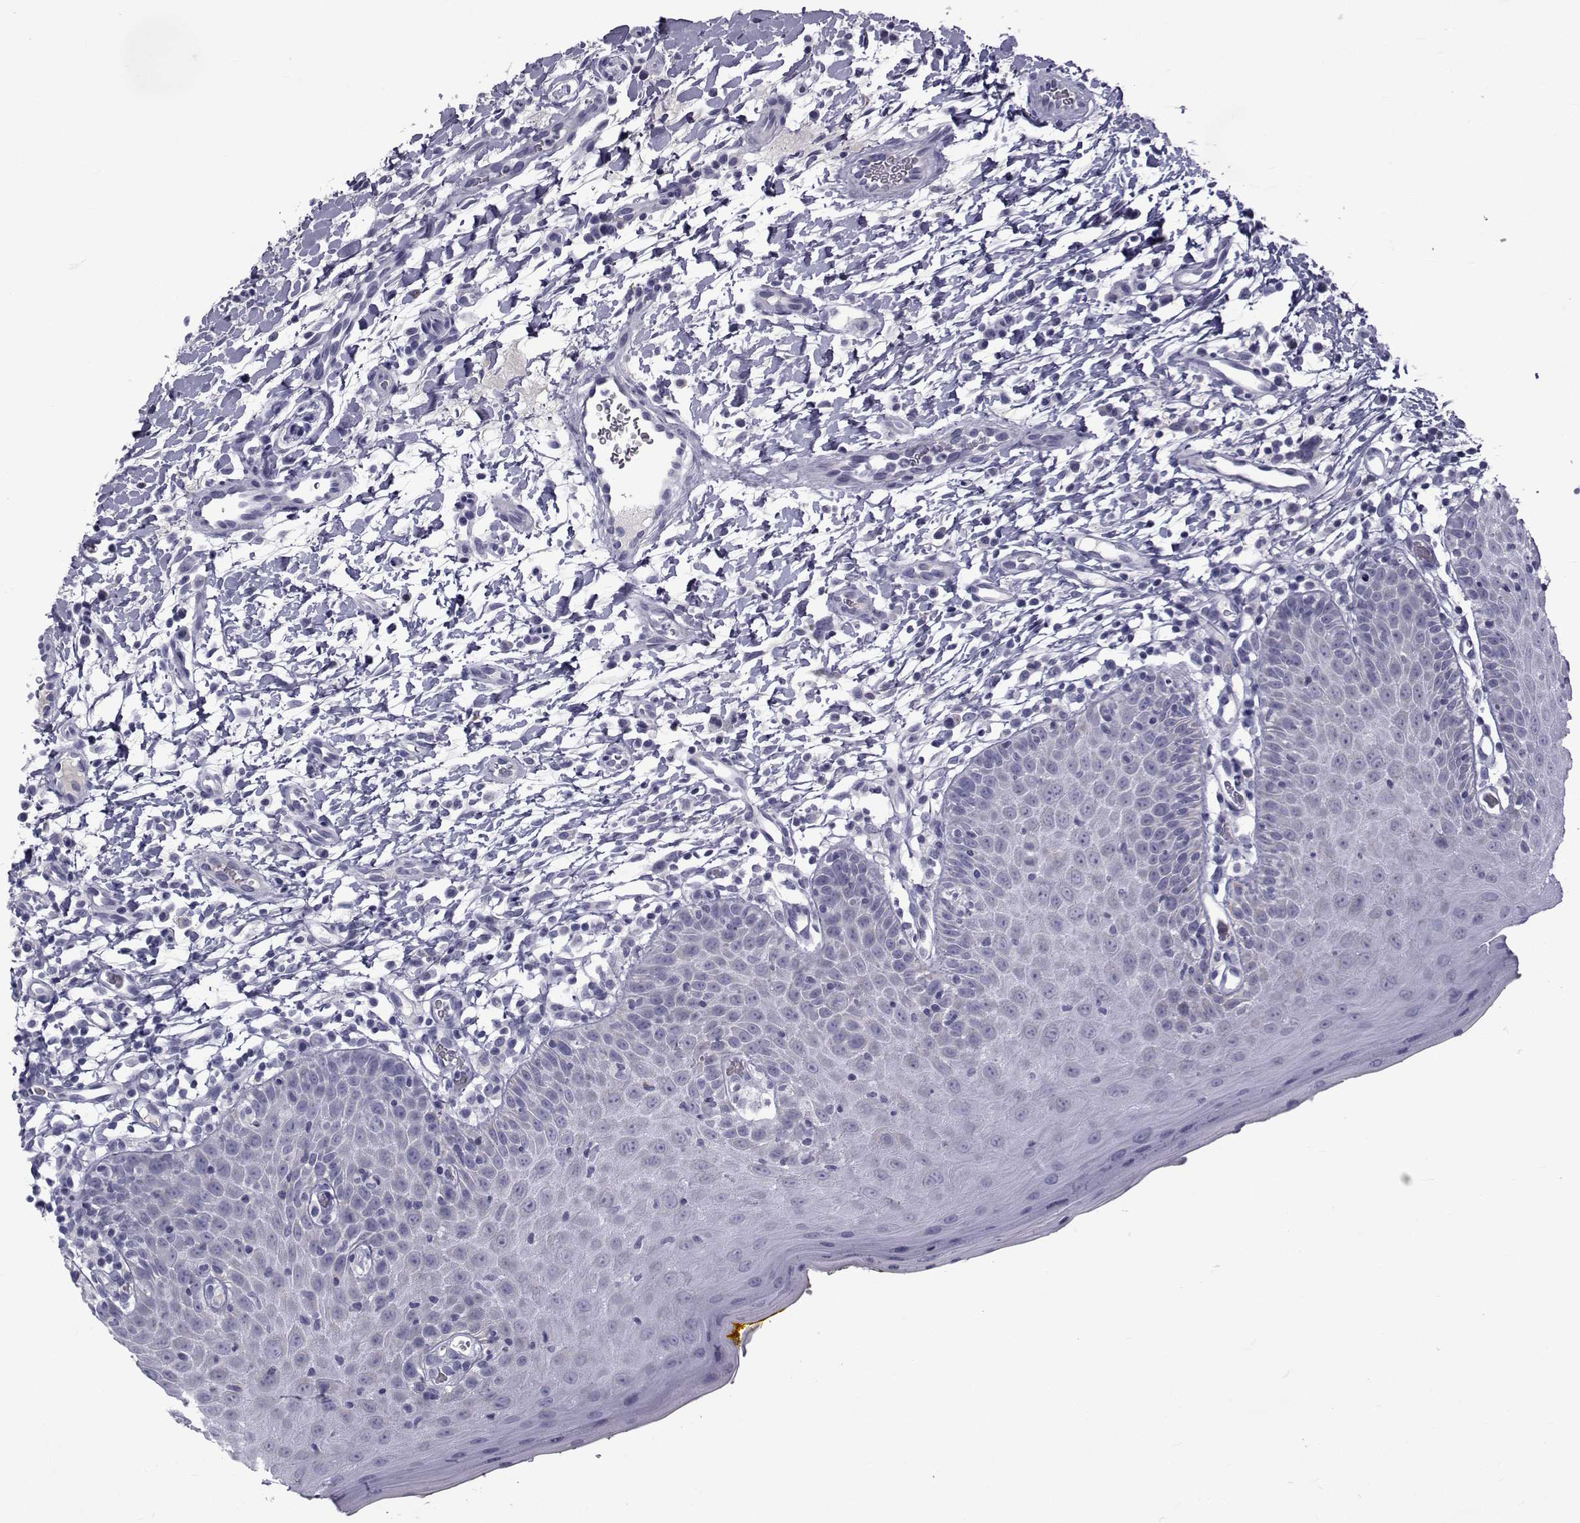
{"staining": {"intensity": "weak", "quantity": "<25%", "location": "cytoplasmic/membranous"}, "tissue": "oral mucosa", "cell_type": "Squamous epithelial cells", "image_type": "normal", "snomed": [{"axis": "morphology", "description": "Normal tissue, NOS"}, {"axis": "topography", "description": "Oral tissue"}, {"axis": "topography", "description": "Tounge, NOS"}], "caption": "Immunohistochemistry of benign oral mucosa displays no expression in squamous epithelial cells. (DAB immunohistochemistry with hematoxylin counter stain).", "gene": "FDXR", "patient": {"sex": "female", "age": 58}}